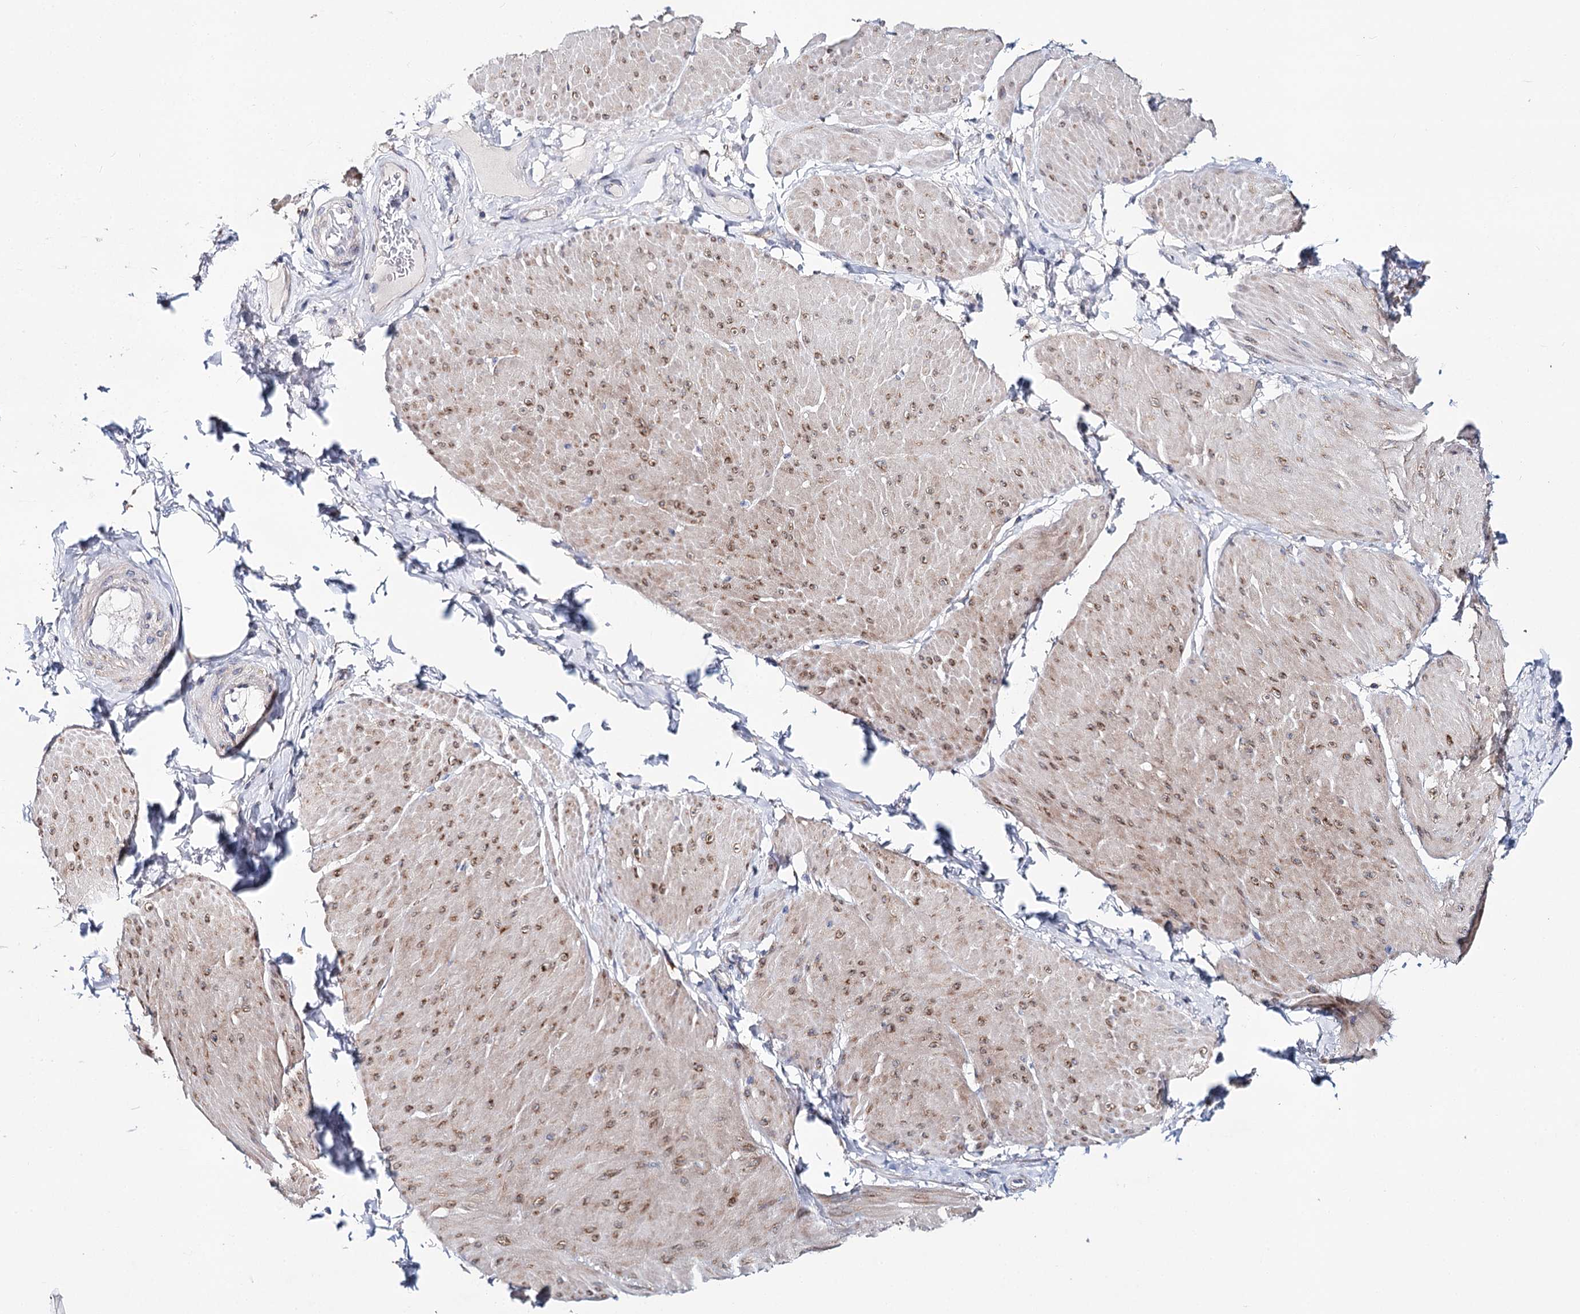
{"staining": {"intensity": "weak", "quantity": "25%-75%", "location": "cytoplasmic/membranous,nuclear"}, "tissue": "smooth muscle", "cell_type": "Smooth muscle cells", "image_type": "normal", "snomed": [{"axis": "morphology", "description": "Urothelial carcinoma, High grade"}, {"axis": "topography", "description": "Urinary bladder"}], "caption": "Smooth muscle cells reveal low levels of weak cytoplasmic/membranous,nuclear staining in approximately 25%-75% of cells in unremarkable smooth muscle.", "gene": "TEX12", "patient": {"sex": "male", "age": 46}}